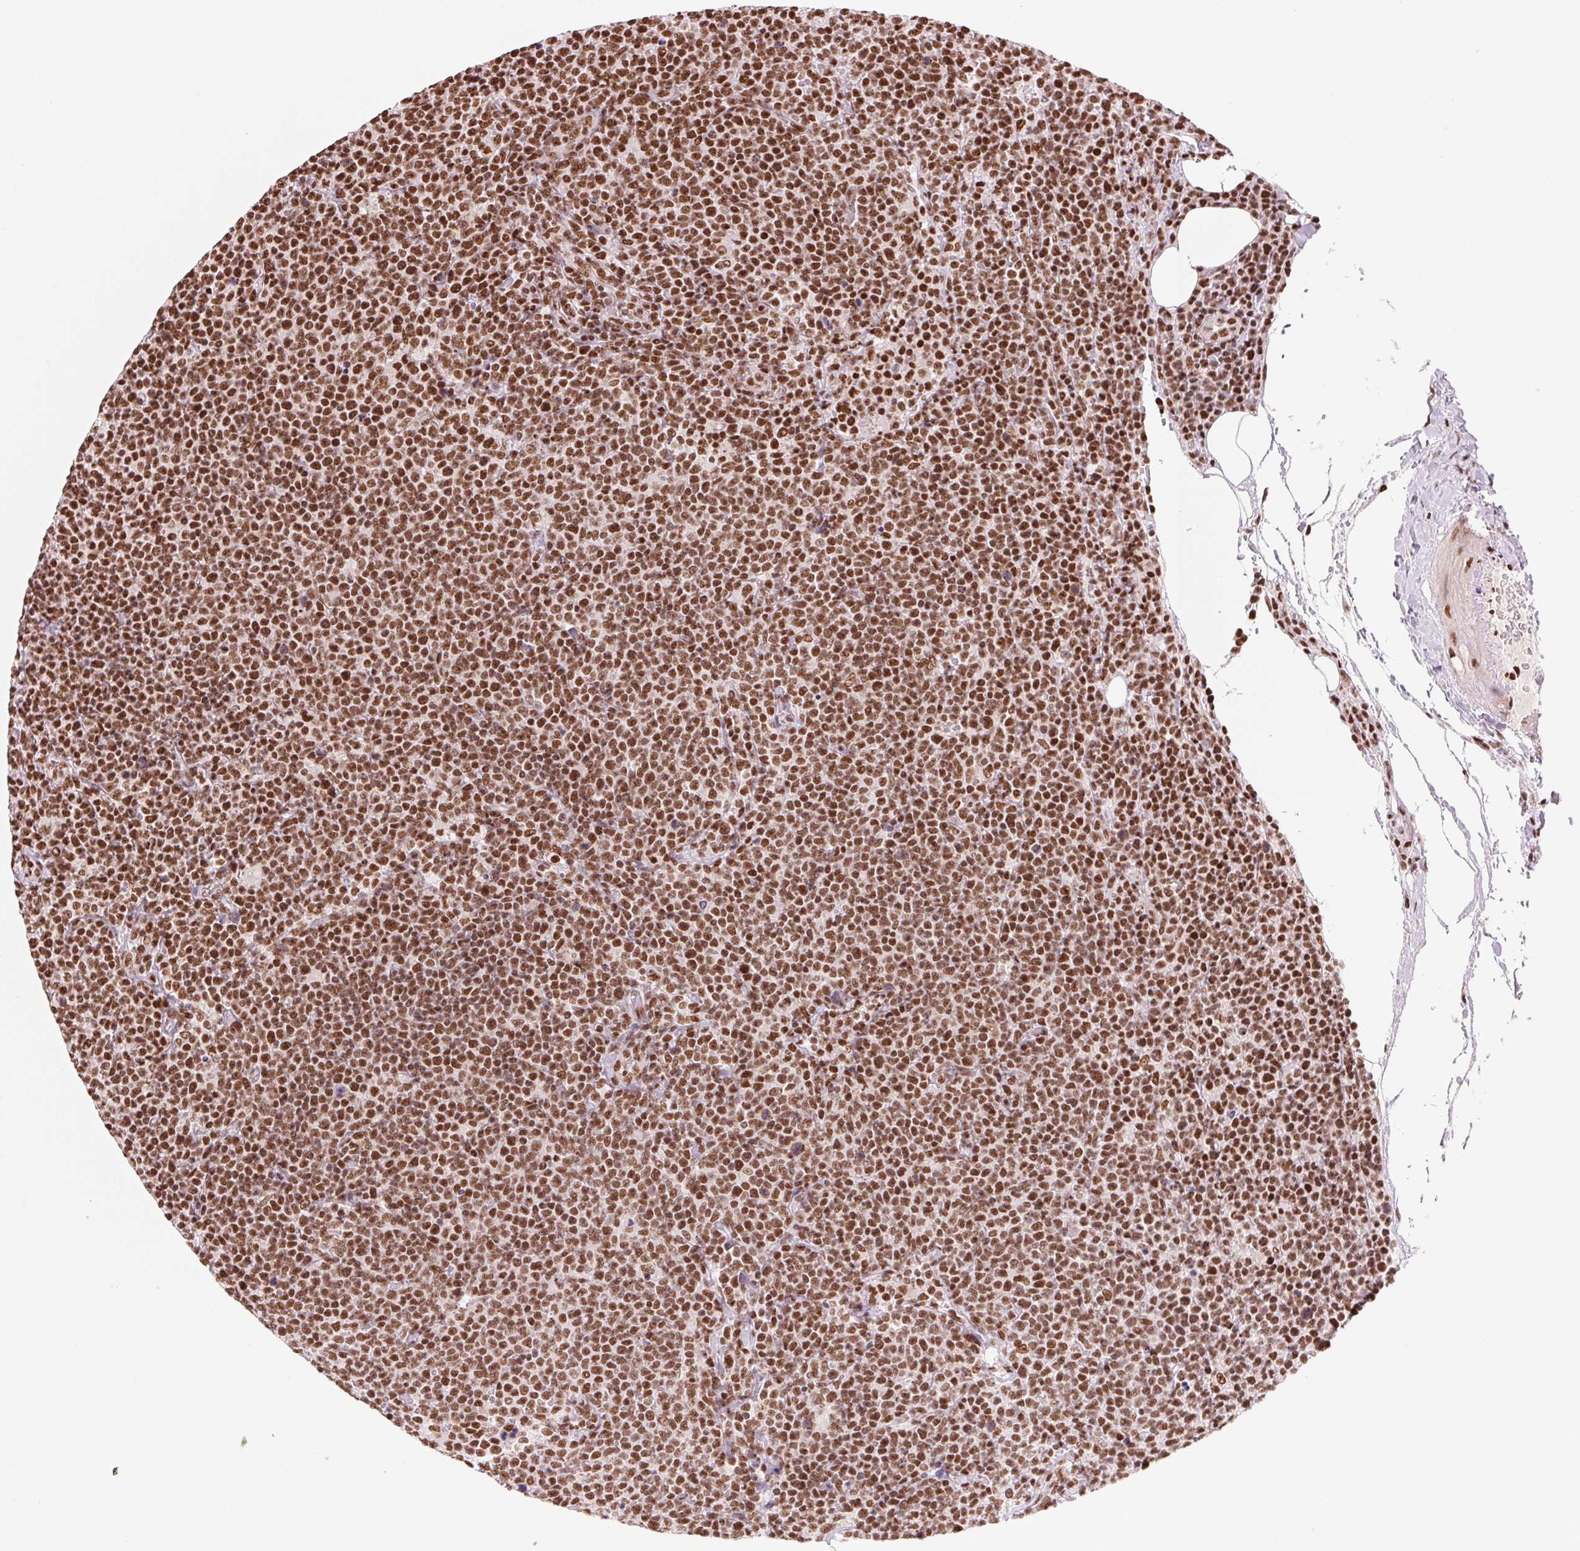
{"staining": {"intensity": "strong", "quantity": ">75%", "location": "nuclear"}, "tissue": "lymphoma", "cell_type": "Tumor cells", "image_type": "cancer", "snomed": [{"axis": "morphology", "description": "Malignant lymphoma, non-Hodgkin's type, High grade"}, {"axis": "topography", "description": "Lymph node"}], "caption": "Immunohistochemical staining of malignant lymphoma, non-Hodgkin's type (high-grade) shows strong nuclear protein expression in approximately >75% of tumor cells.", "gene": "NXF1", "patient": {"sex": "male", "age": 61}}